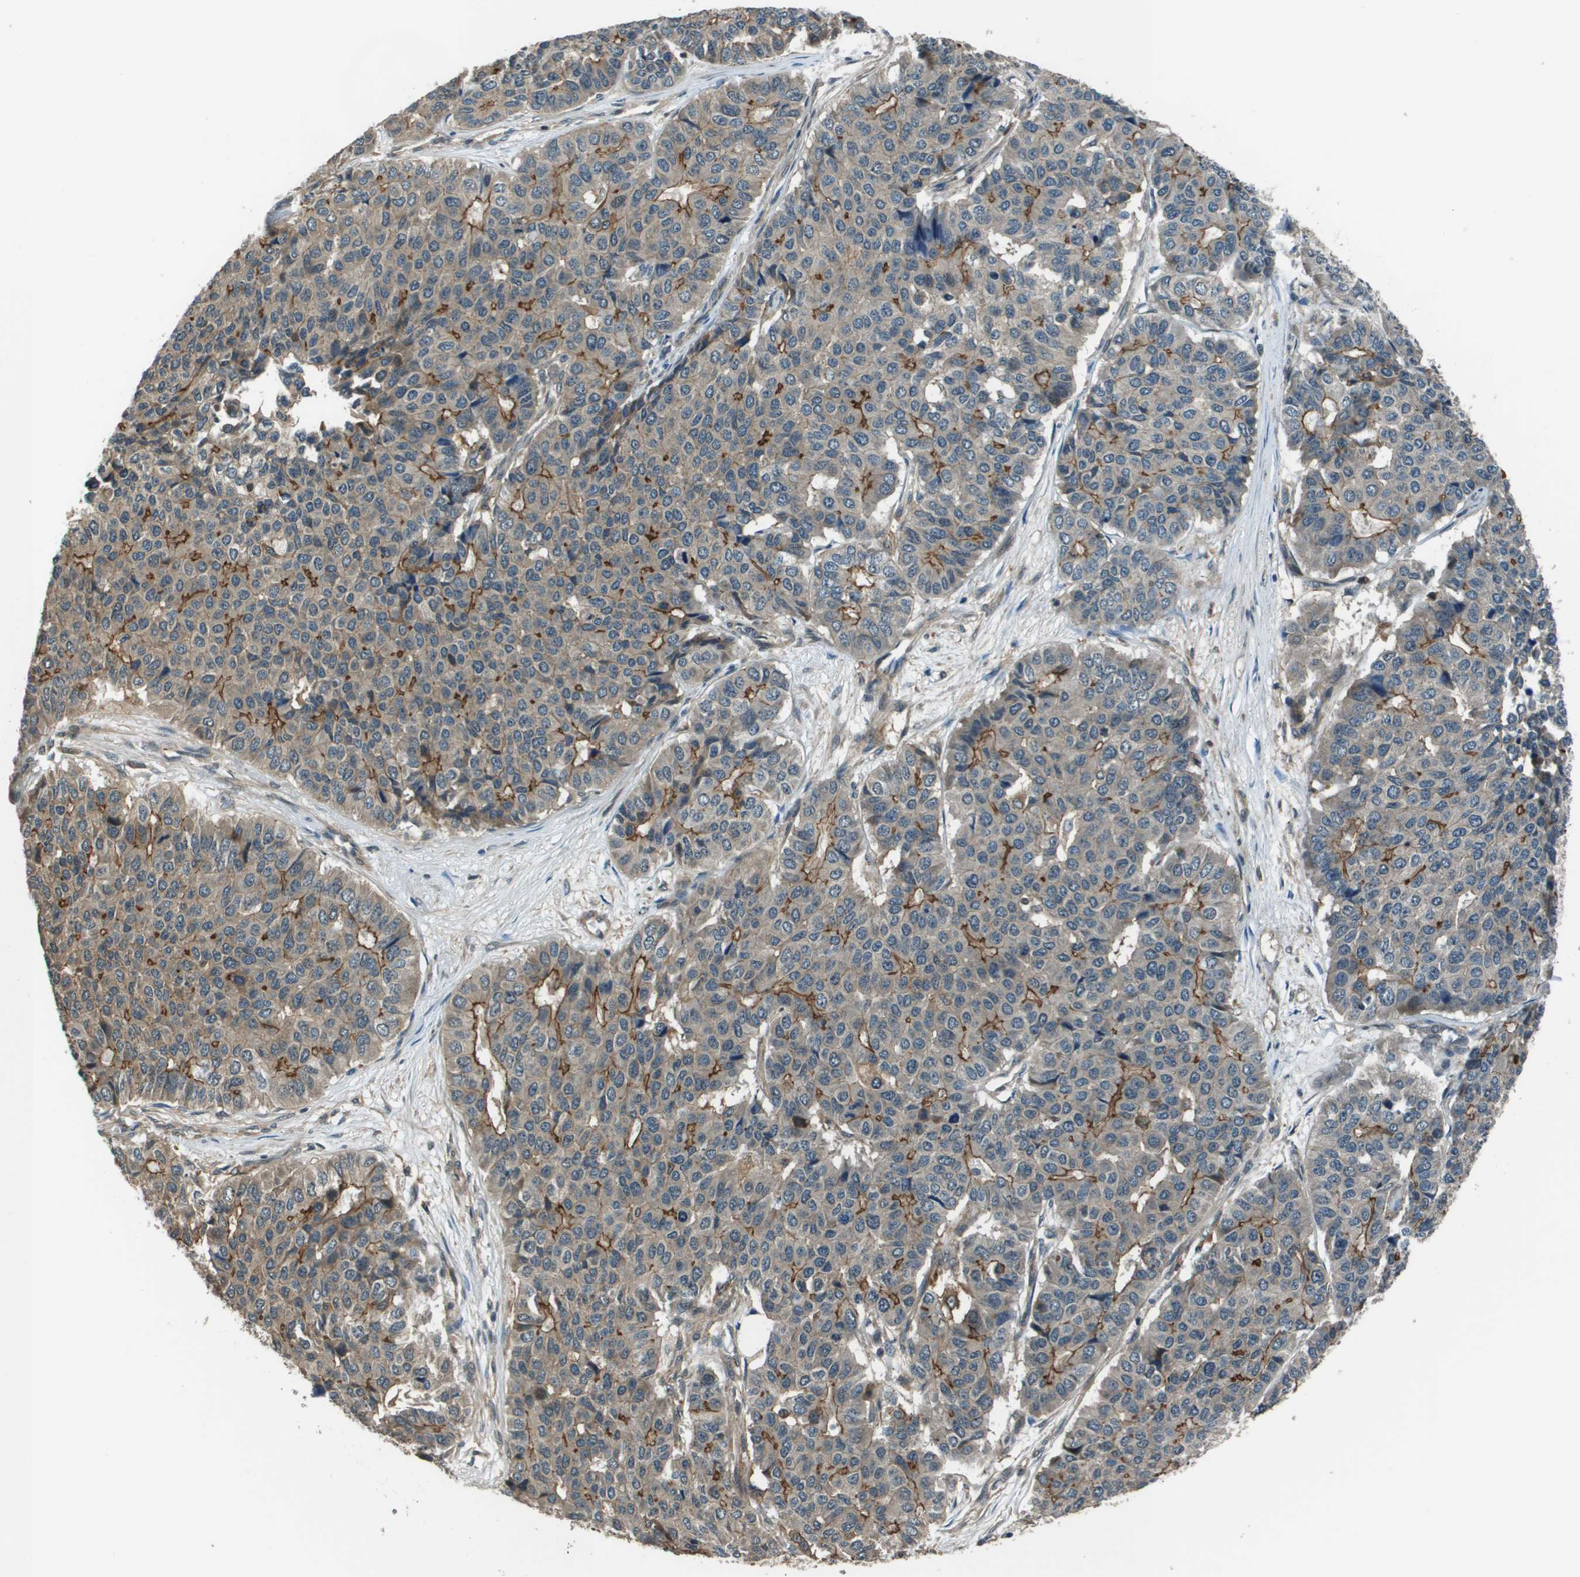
{"staining": {"intensity": "moderate", "quantity": "25%-75%", "location": "cytoplasmic/membranous"}, "tissue": "pancreatic cancer", "cell_type": "Tumor cells", "image_type": "cancer", "snomed": [{"axis": "morphology", "description": "Adenocarcinoma, NOS"}, {"axis": "topography", "description": "Pancreas"}], "caption": "Pancreatic cancer tissue shows moderate cytoplasmic/membranous positivity in approximately 25%-75% of tumor cells, visualized by immunohistochemistry. (DAB (3,3'-diaminobenzidine) IHC with brightfield microscopy, high magnification).", "gene": "ARHGEF11", "patient": {"sex": "male", "age": 50}}